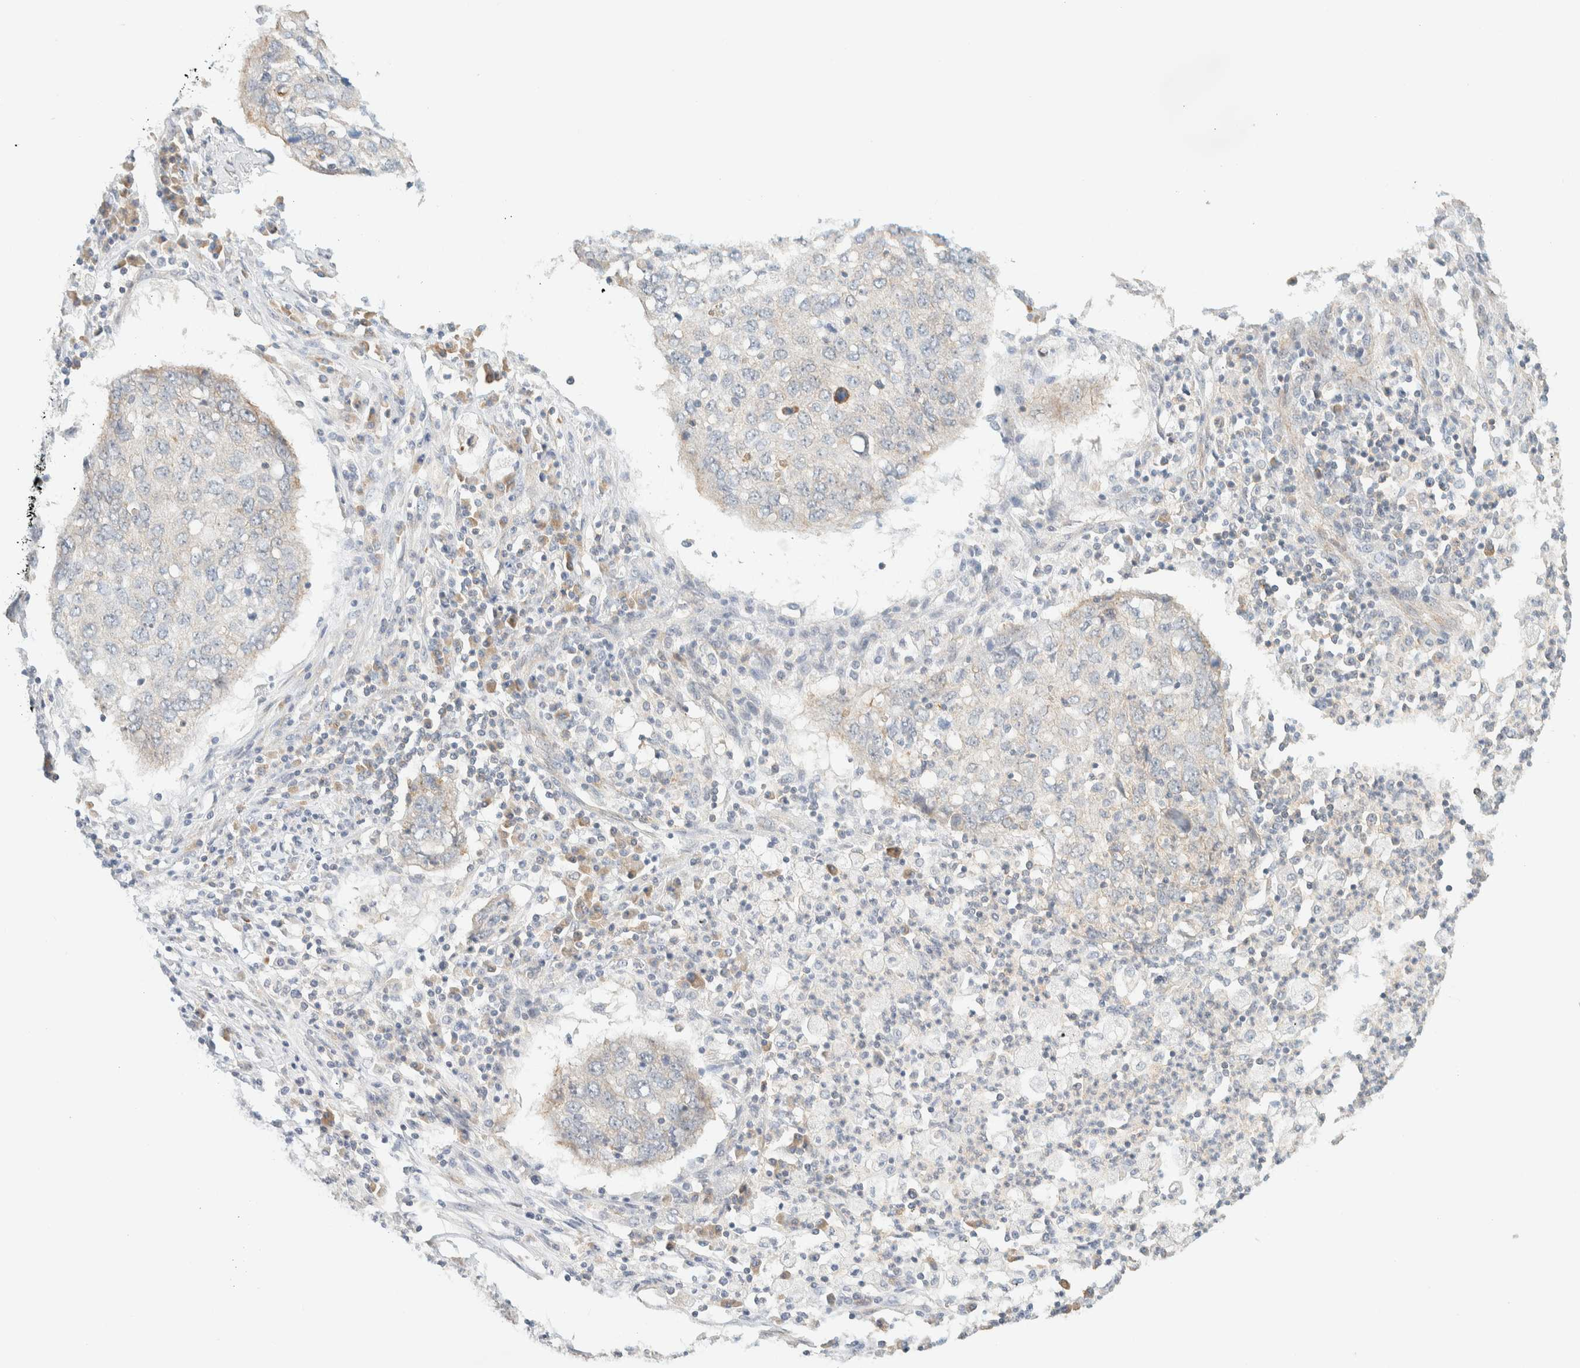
{"staining": {"intensity": "negative", "quantity": "none", "location": "none"}, "tissue": "lung cancer", "cell_type": "Tumor cells", "image_type": "cancer", "snomed": [{"axis": "morphology", "description": "Squamous cell carcinoma, NOS"}, {"axis": "topography", "description": "Lung"}], "caption": "Immunohistochemical staining of lung cancer displays no significant expression in tumor cells. (IHC, brightfield microscopy, high magnification).", "gene": "TBC1D8B", "patient": {"sex": "female", "age": 63}}